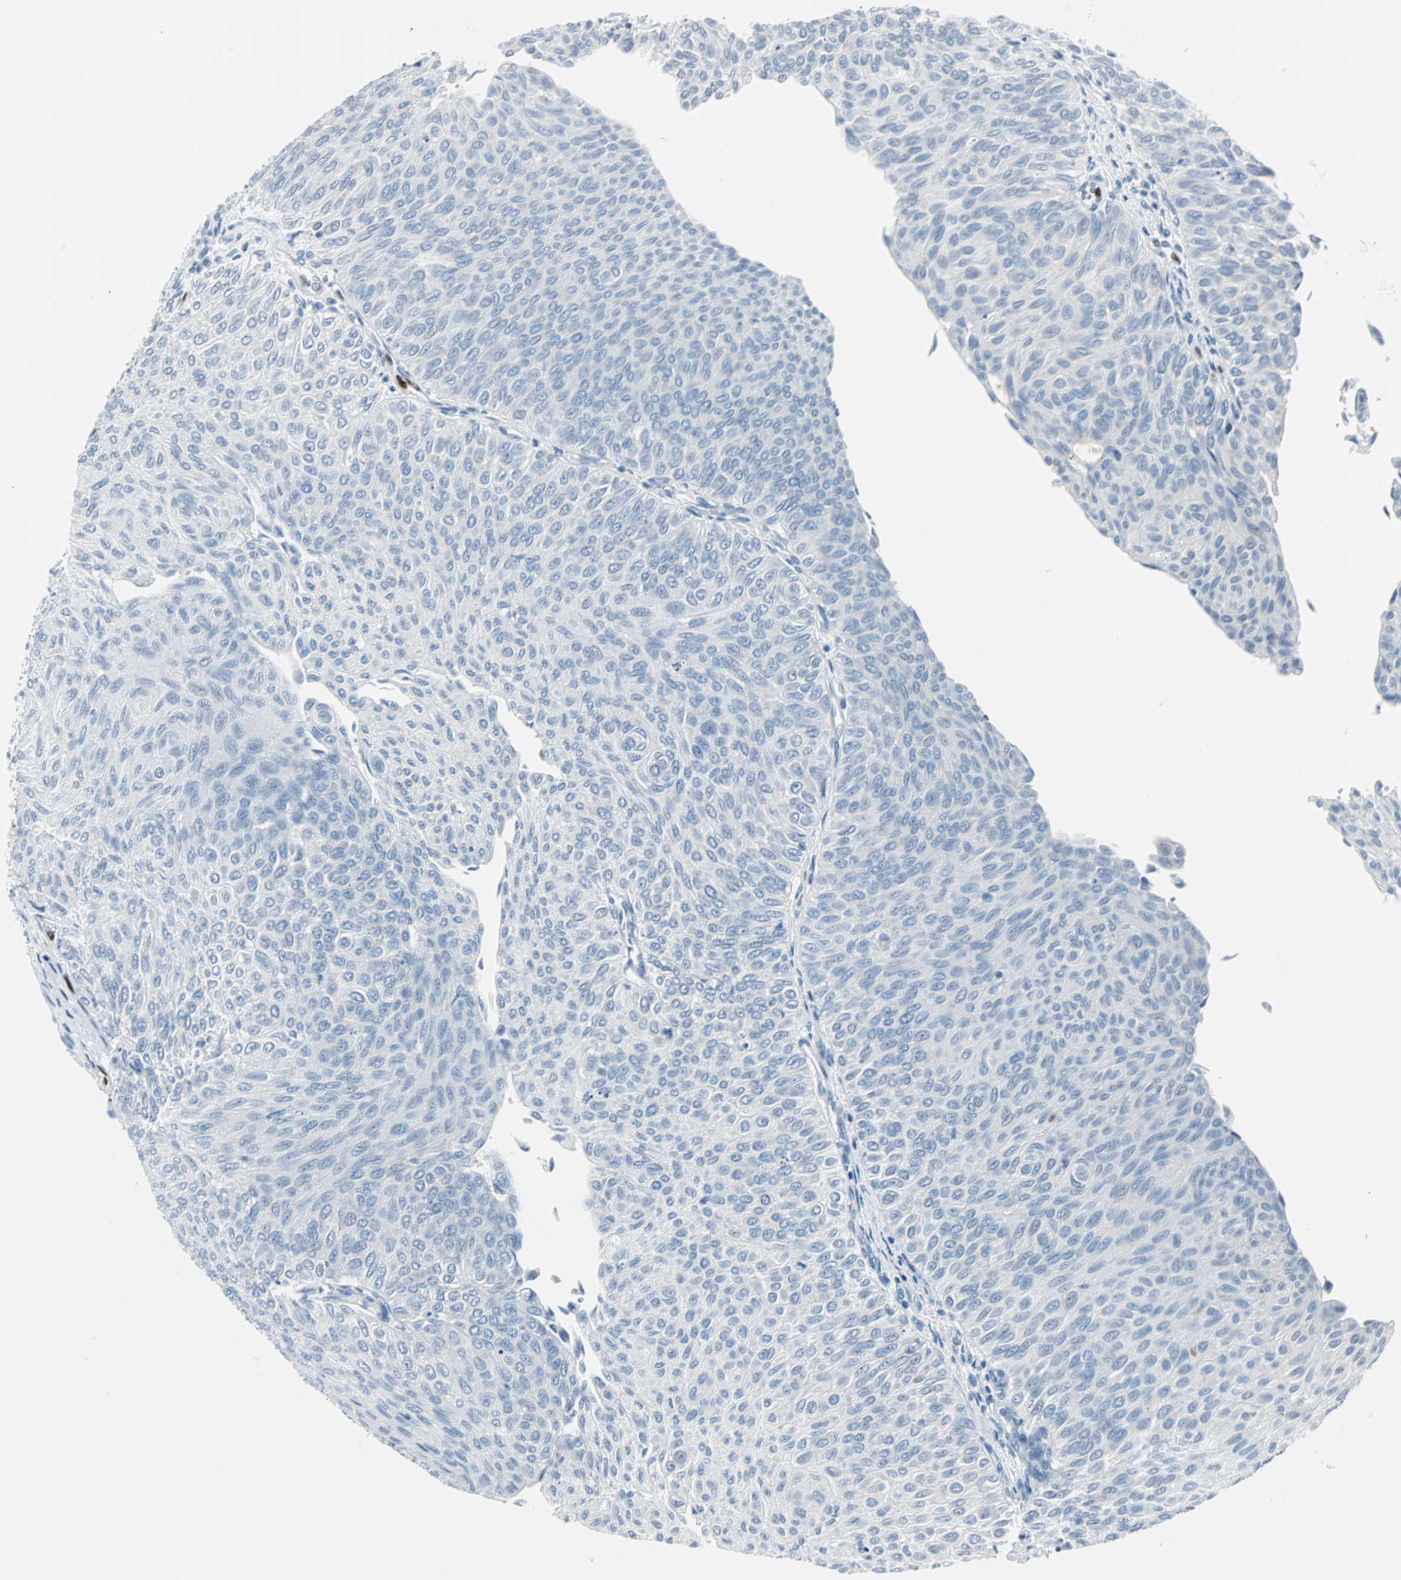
{"staining": {"intensity": "negative", "quantity": "none", "location": "none"}, "tissue": "urothelial cancer", "cell_type": "Tumor cells", "image_type": "cancer", "snomed": [{"axis": "morphology", "description": "Urothelial carcinoma, Low grade"}, {"axis": "topography", "description": "Urinary bladder"}], "caption": "This is an IHC photomicrograph of human urothelial cancer. There is no staining in tumor cells.", "gene": "IL33", "patient": {"sex": "male", "age": 78}}